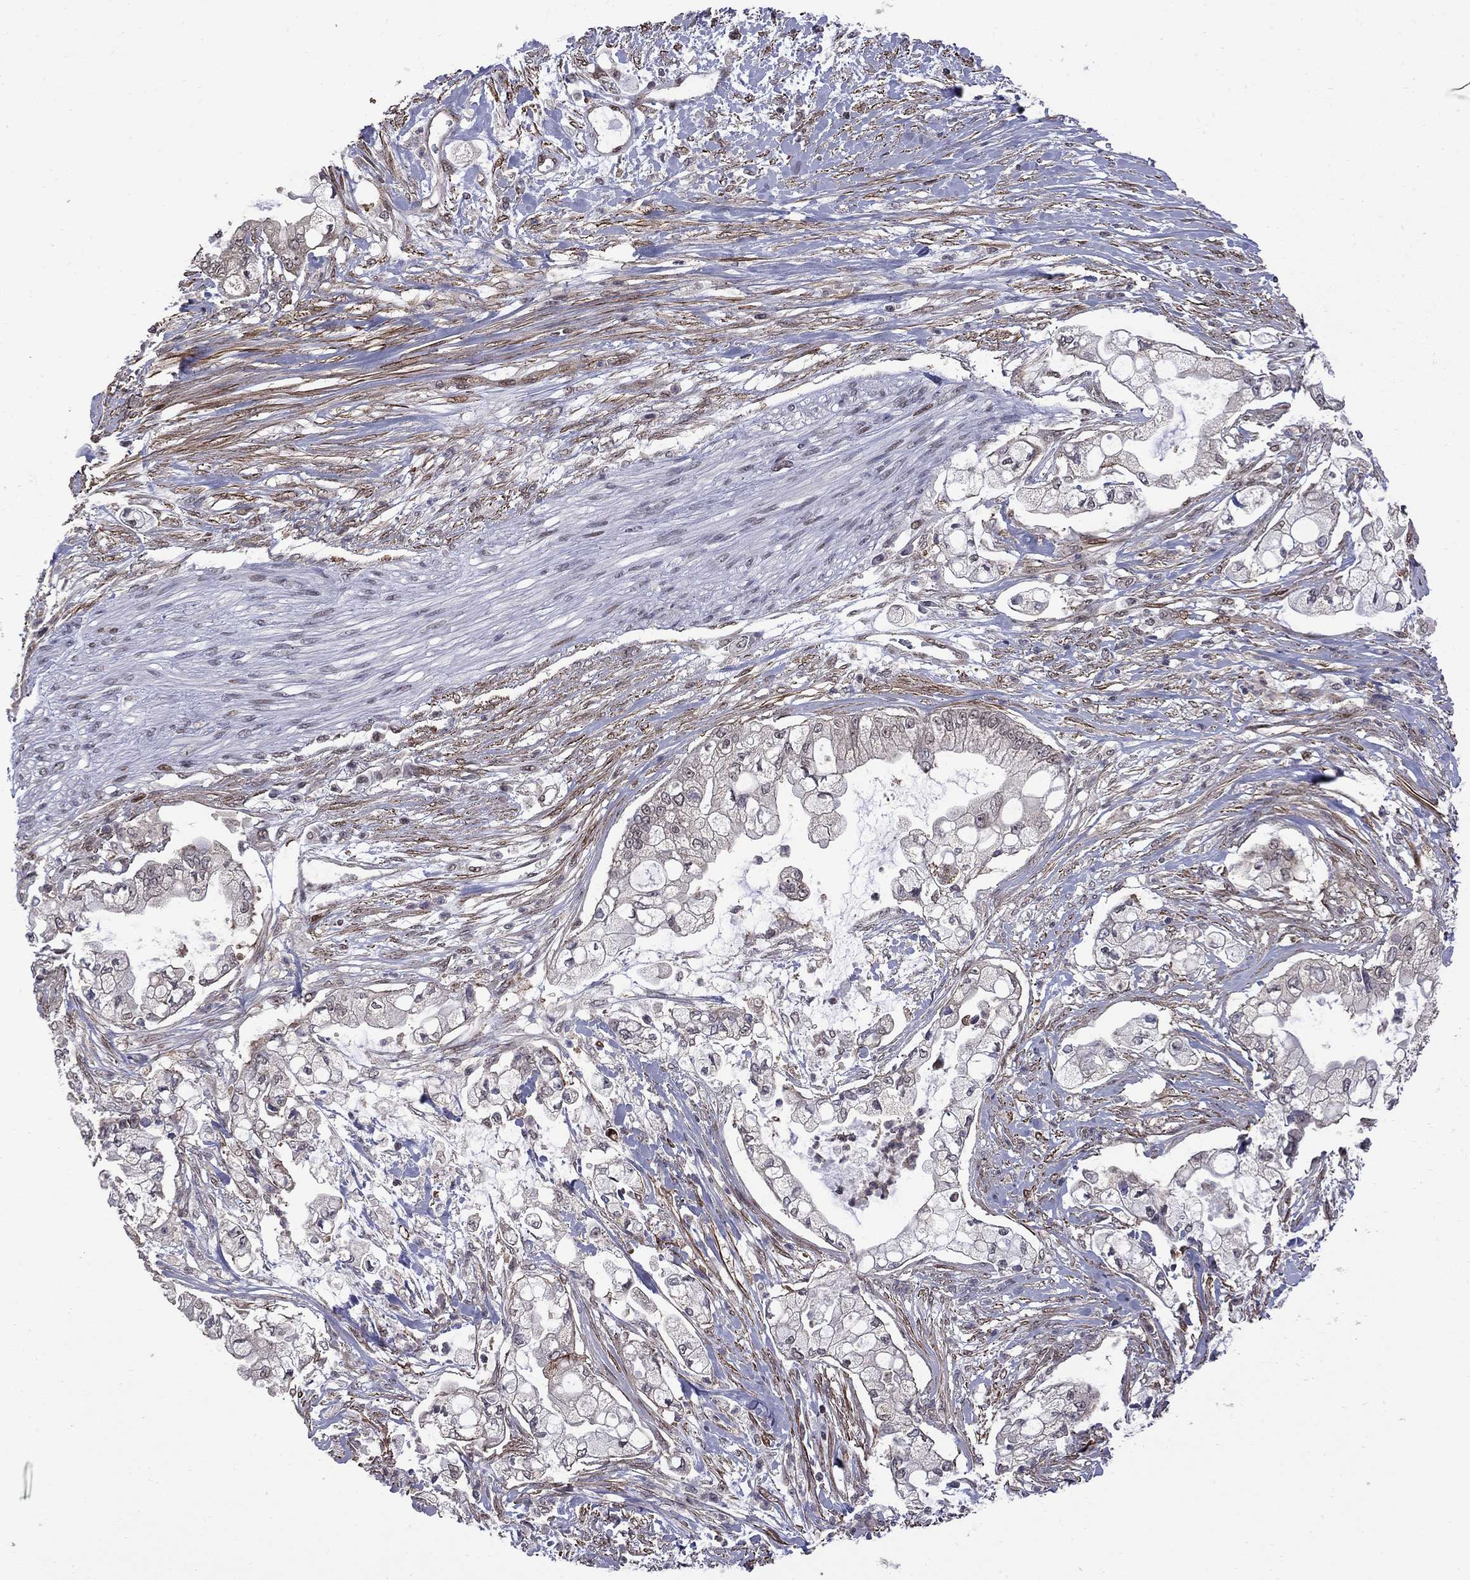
{"staining": {"intensity": "moderate", "quantity": "<25%", "location": "nuclear"}, "tissue": "pancreatic cancer", "cell_type": "Tumor cells", "image_type": "cancer", "snomed": [{"axis": "morphology", "description": "Adenocarcinoma, NOS"}, {"axis": "topography", "description": "Pancreas"}], "caption": "Tumor cells display low levels of moderate nuclear staining in approximately <25% of cells in human pancreatic cancer.", "gene": "BRF1", "patient": {"sex": "female", "age": 69}}